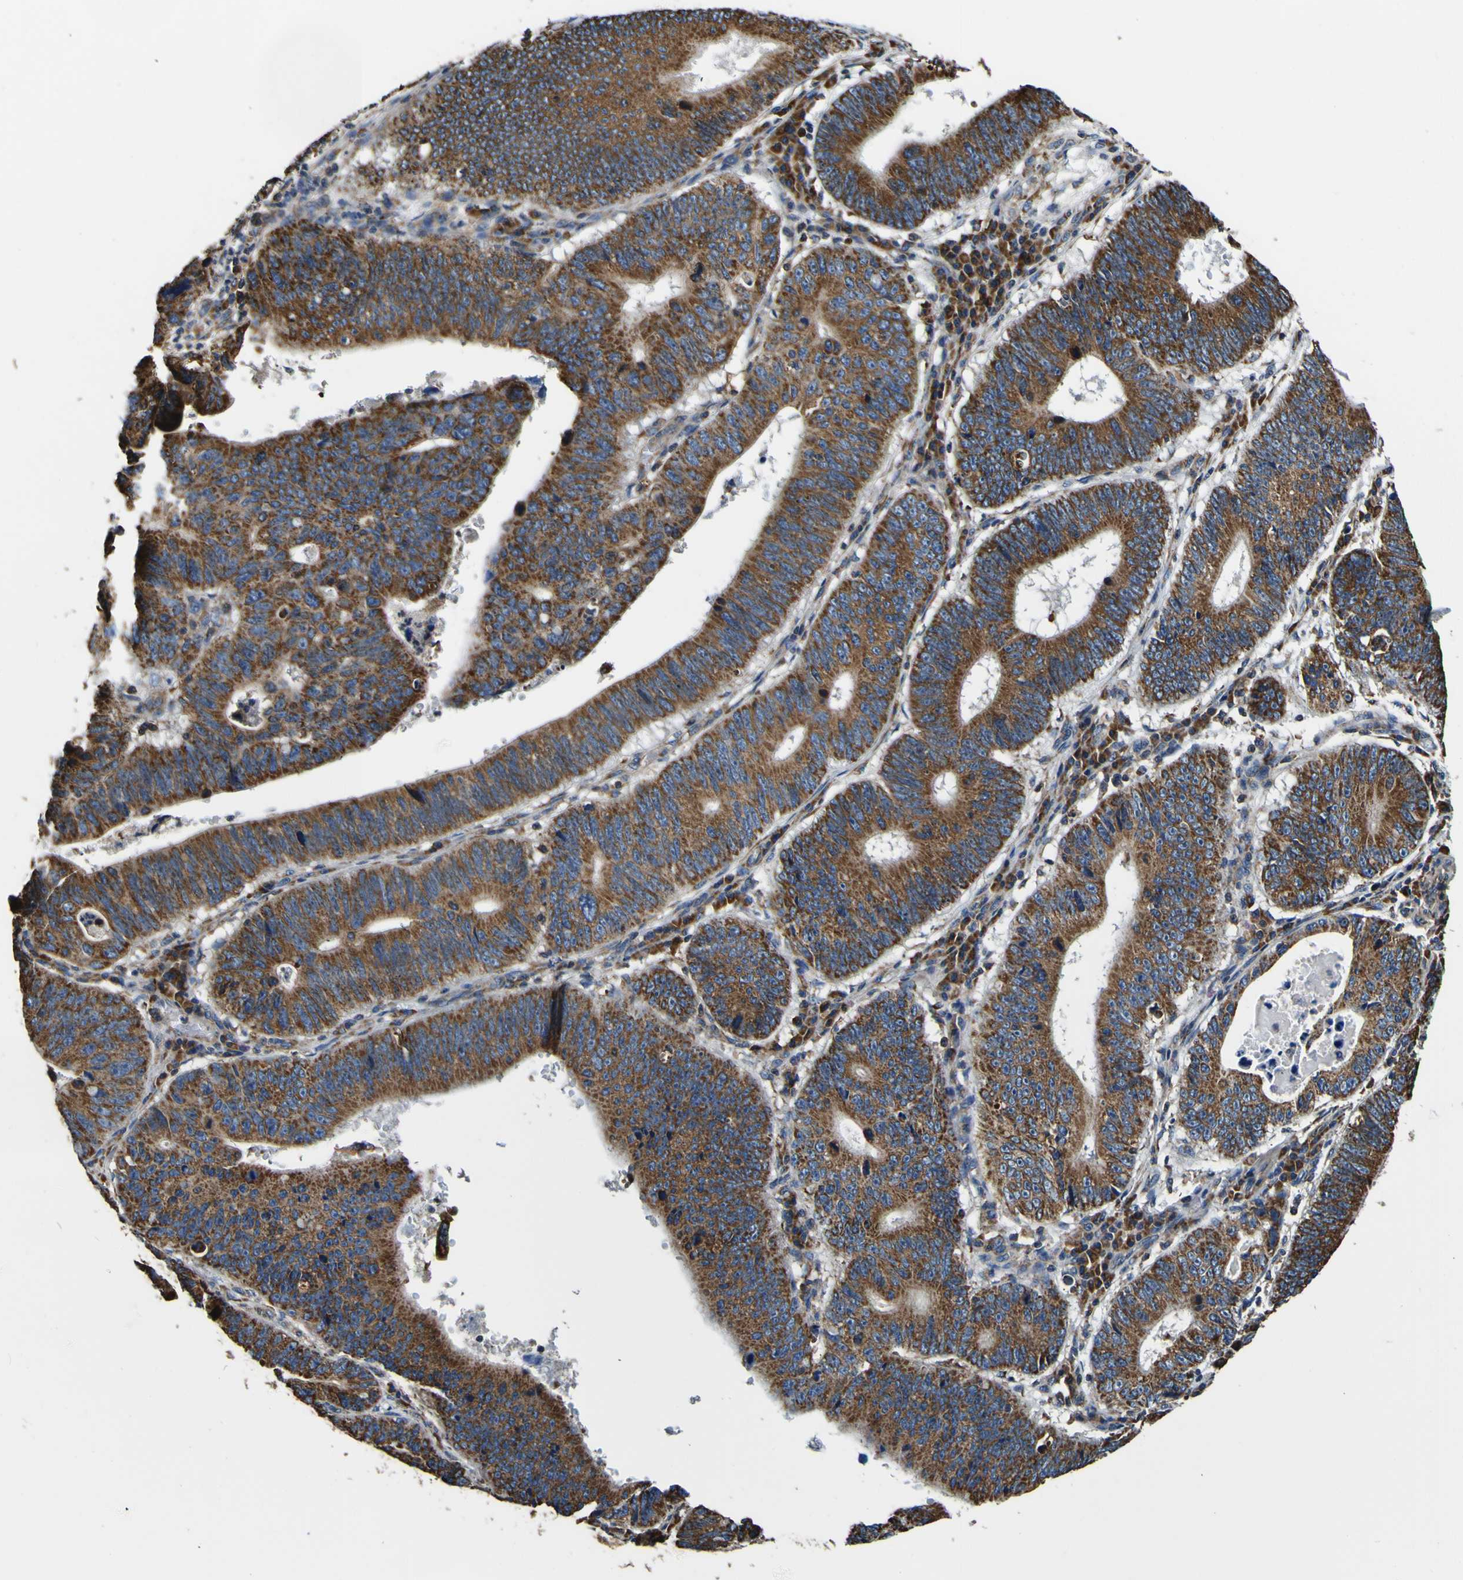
{"staining": {"intensity": "strong", "quantity": ">75%", "location": "cytoplasmic/membranous"}, "tissue": "stomach cancer", "cell_type": "Tumor cells", "image_type": "cancer", "snomed": [{"axis": "morphology", "description": "Adenocarcinoma, NOS"}, {"axis": "topography", "description": "Stomach"}], "caption": "The histopathology image shows immunohistochemical staining of stomach adenocarcinoma. There is strong cytoplasmic/membranous expression is appreciated in approximately >75% of tumor cells. The staining is performed using DAB (3,3'-diaminobenzidine) brown chromogen to label protein expression. The nuclei are counter-stained blue using hematoxylin.", "gene": "INPP5A", "patient": {"sex": "male", "age": 59}}